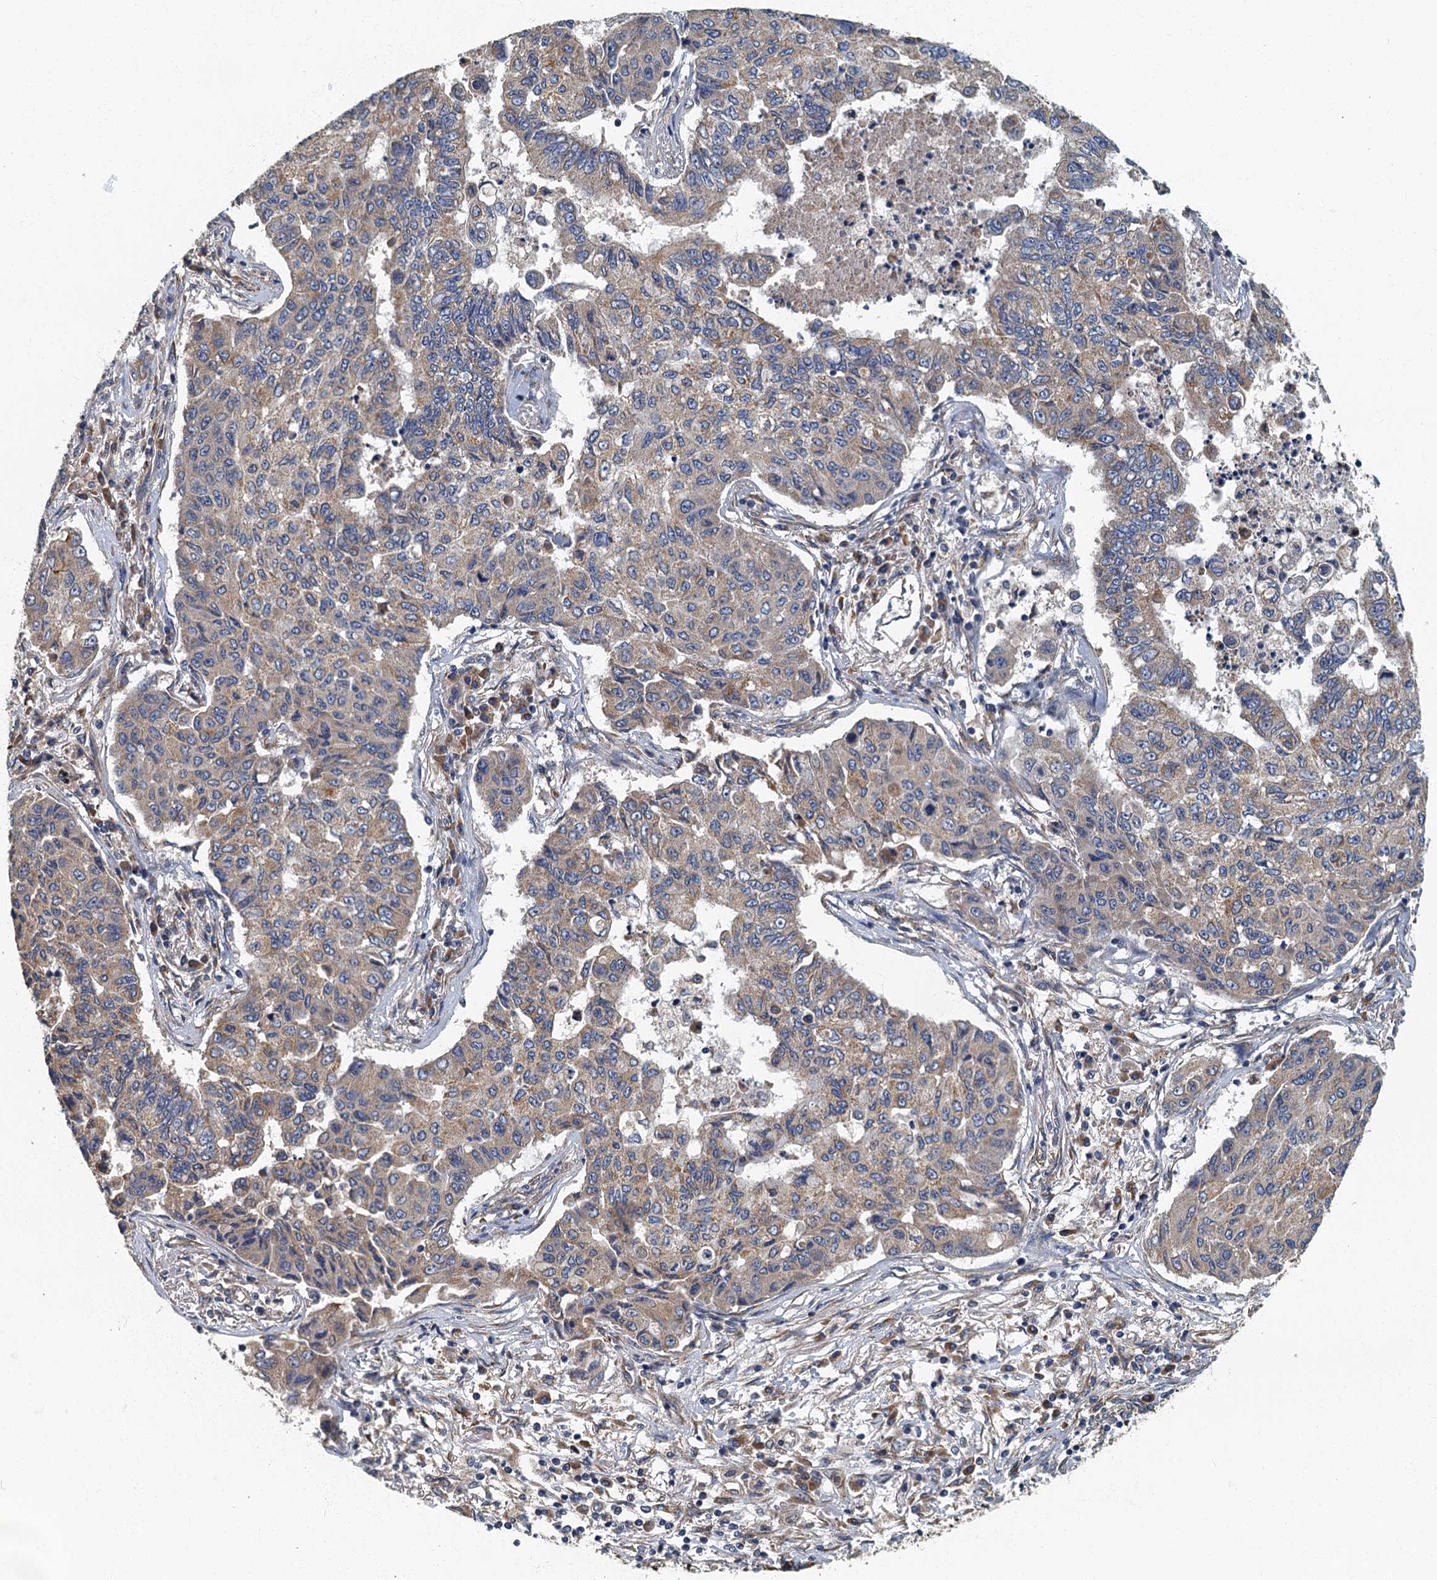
{"staining": {"intensity": "weak", "quantity": "25%-75%", "location": "cytoplasmic/membranous"}, "tissue": "lung cancer", "cell_type": "Tumor cells", "image_type": "cancer", "snomed": [{"axis": "morphology", "description": "Squamous cell carcinoma, NOS"}, {"axis": "topography", "description": "Lung"}], "caption": "Weak cytoplasmic/membranous protein staining is seen in approximately 25%-75% of tumor cells in squamous cell carcinoma (lung).", "gene": "DDX49", "patient": {"sex": "male", "age": 74}}